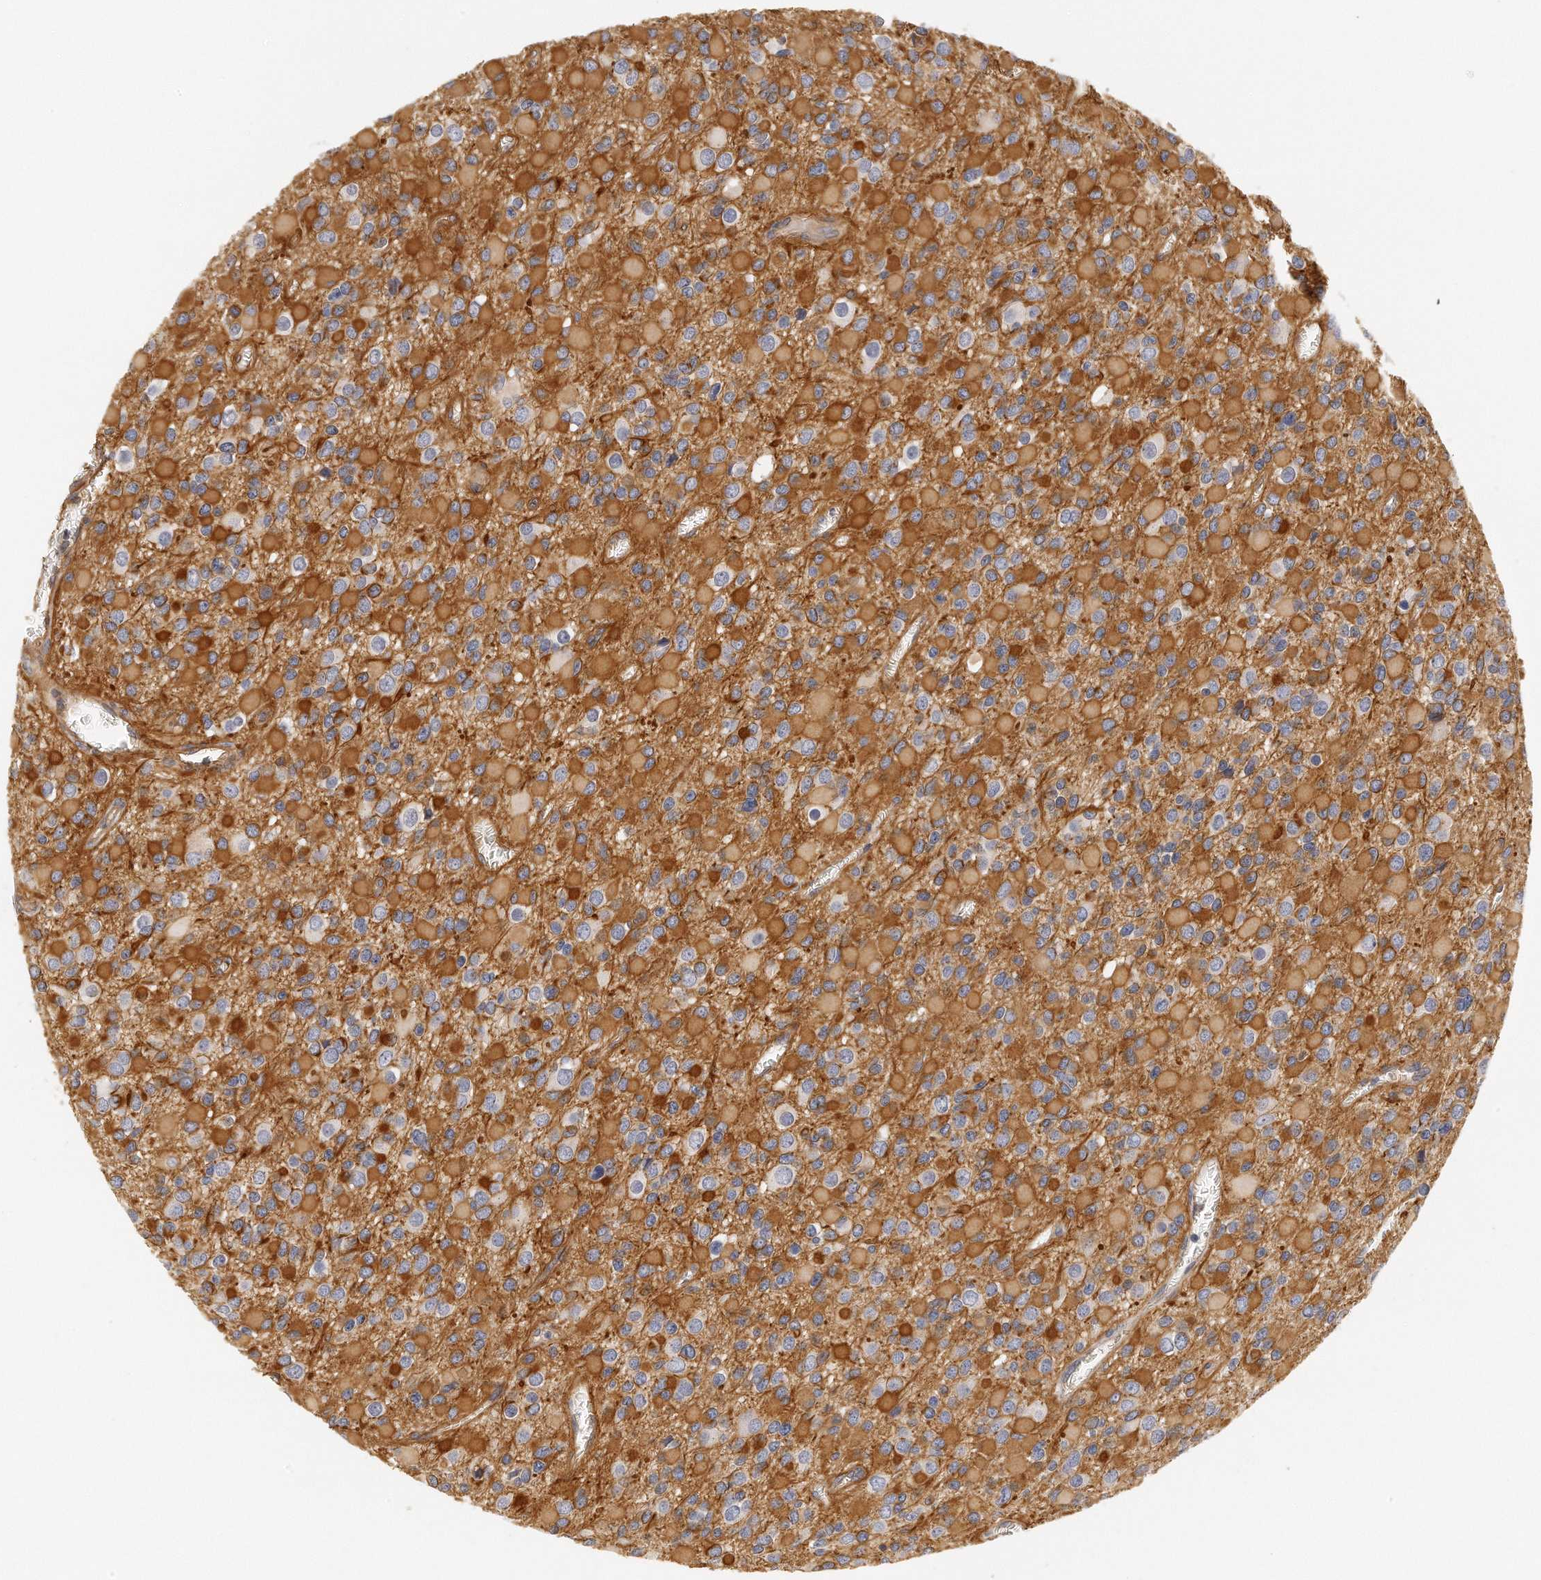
{"staining": {"intensity": "moderate", "quantity": "<25%", "location": "cytoplasmic/membranous"}, "tissue": "glioma", "cell_type": "Tumor cells", "image_type": "cancer", "snomed": [{"axis": "morphology", "description": "Glioma, malignant, Low grade"}, {"axis": "topography", "description": "Brain"}], "caption": "Moderate cytoplasmic/membranous positivity is identified in about <25% of tumor cells in glioma.", "gene": "CHST7", "patient": {"sex": "male", "age": 42}}